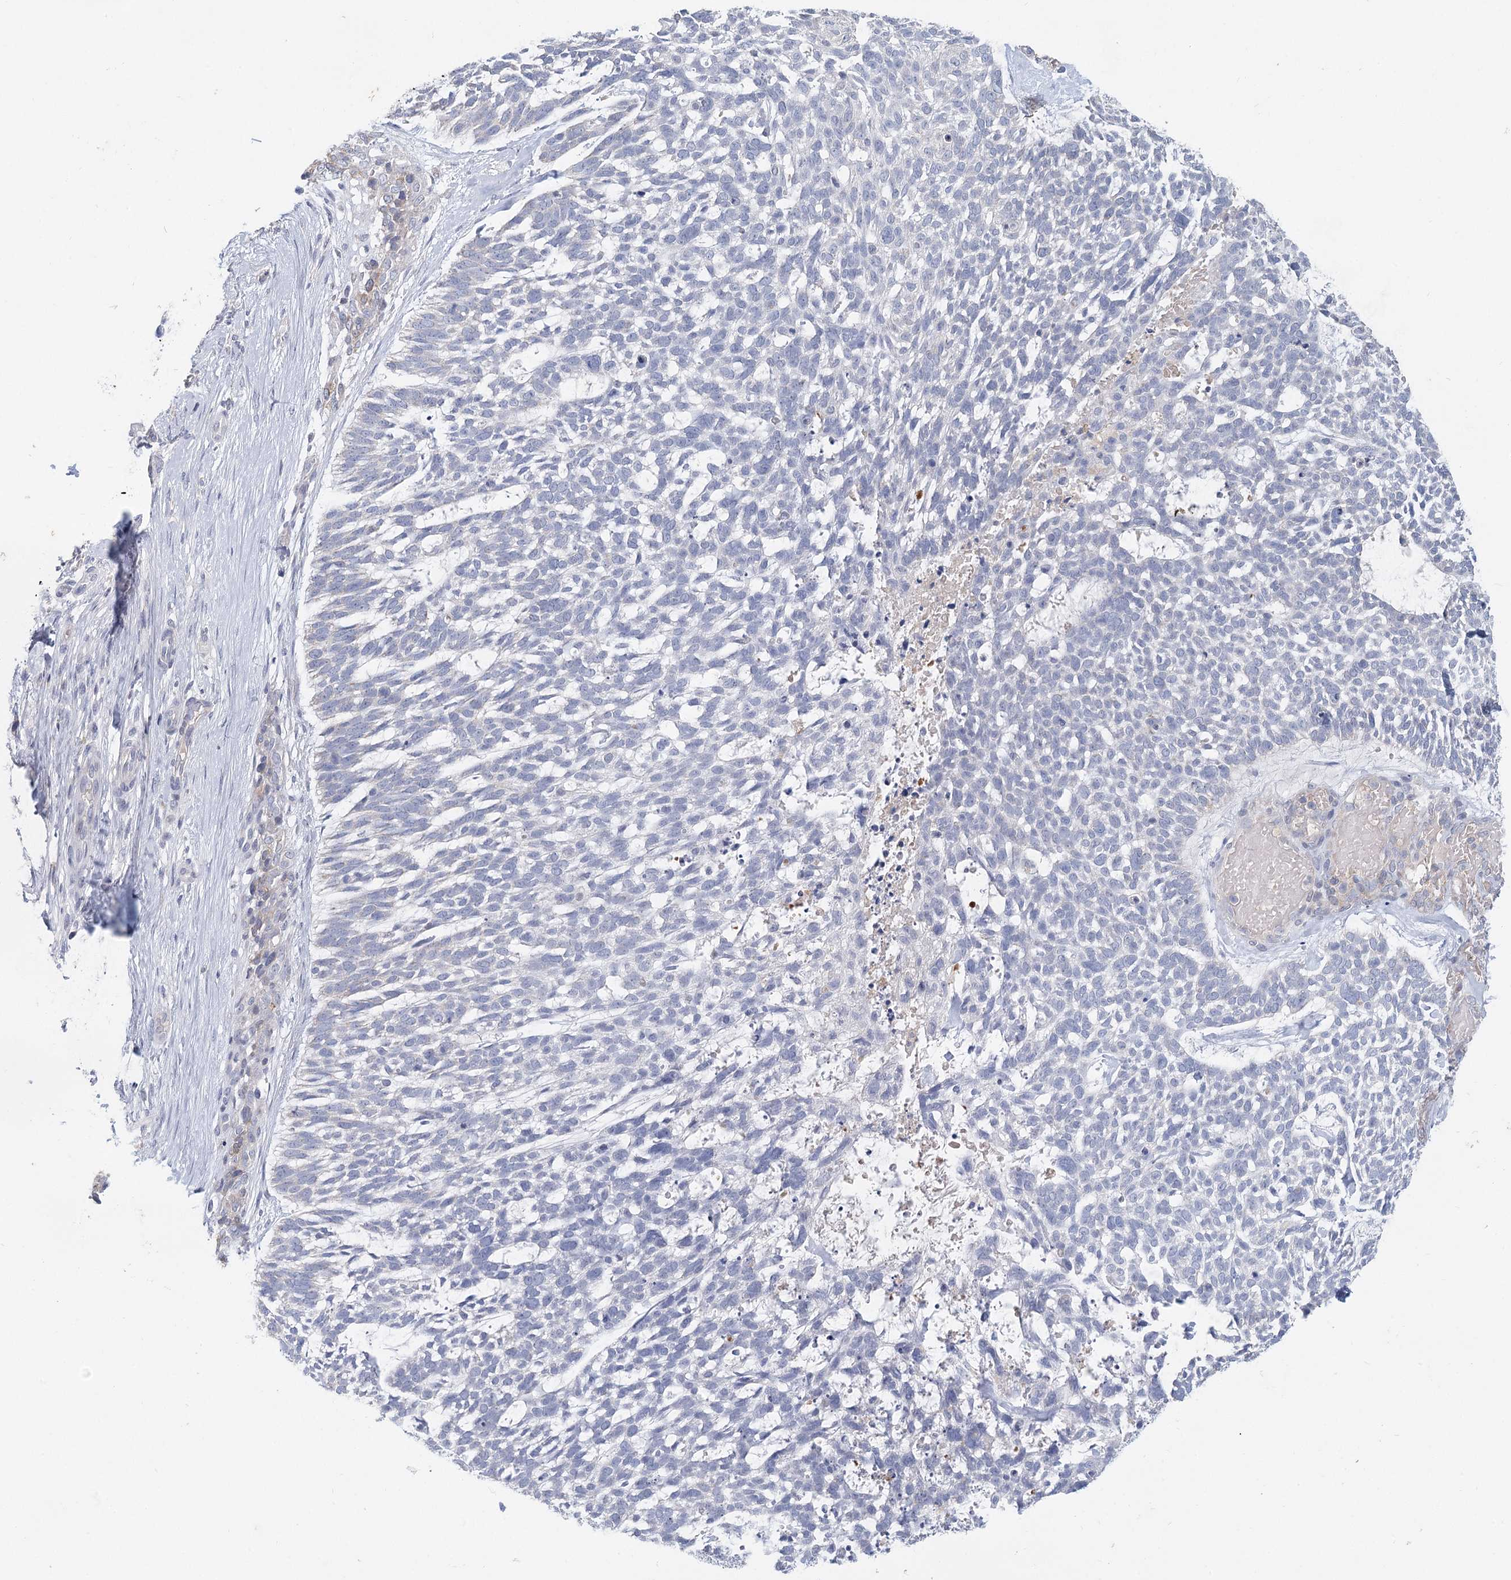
{"staining": {"intensity": "negative", "quantity": "none", "location": "none"}, "tissue": "skin cancer", "cell_type": "Tumor cells", "image_type": "cancer", "snomed": [{"axis": "morphology", "description": "Basal cell carcinoma"}, {"axis": "topography", "description": "Skin"}], "caption": "This is a histopathology image of immunohistochemistry (IHC) staining of skin basal cell carcinoma, which shows no positivity in tumor cells. (DAB (3,3'-diaminobenzidine) immunohistochemistry (IHC) visualized using brightfield microscopy, high magnification).", "gene": "ARHGAP44", "patient": {"sex": "male", "age": 88}}